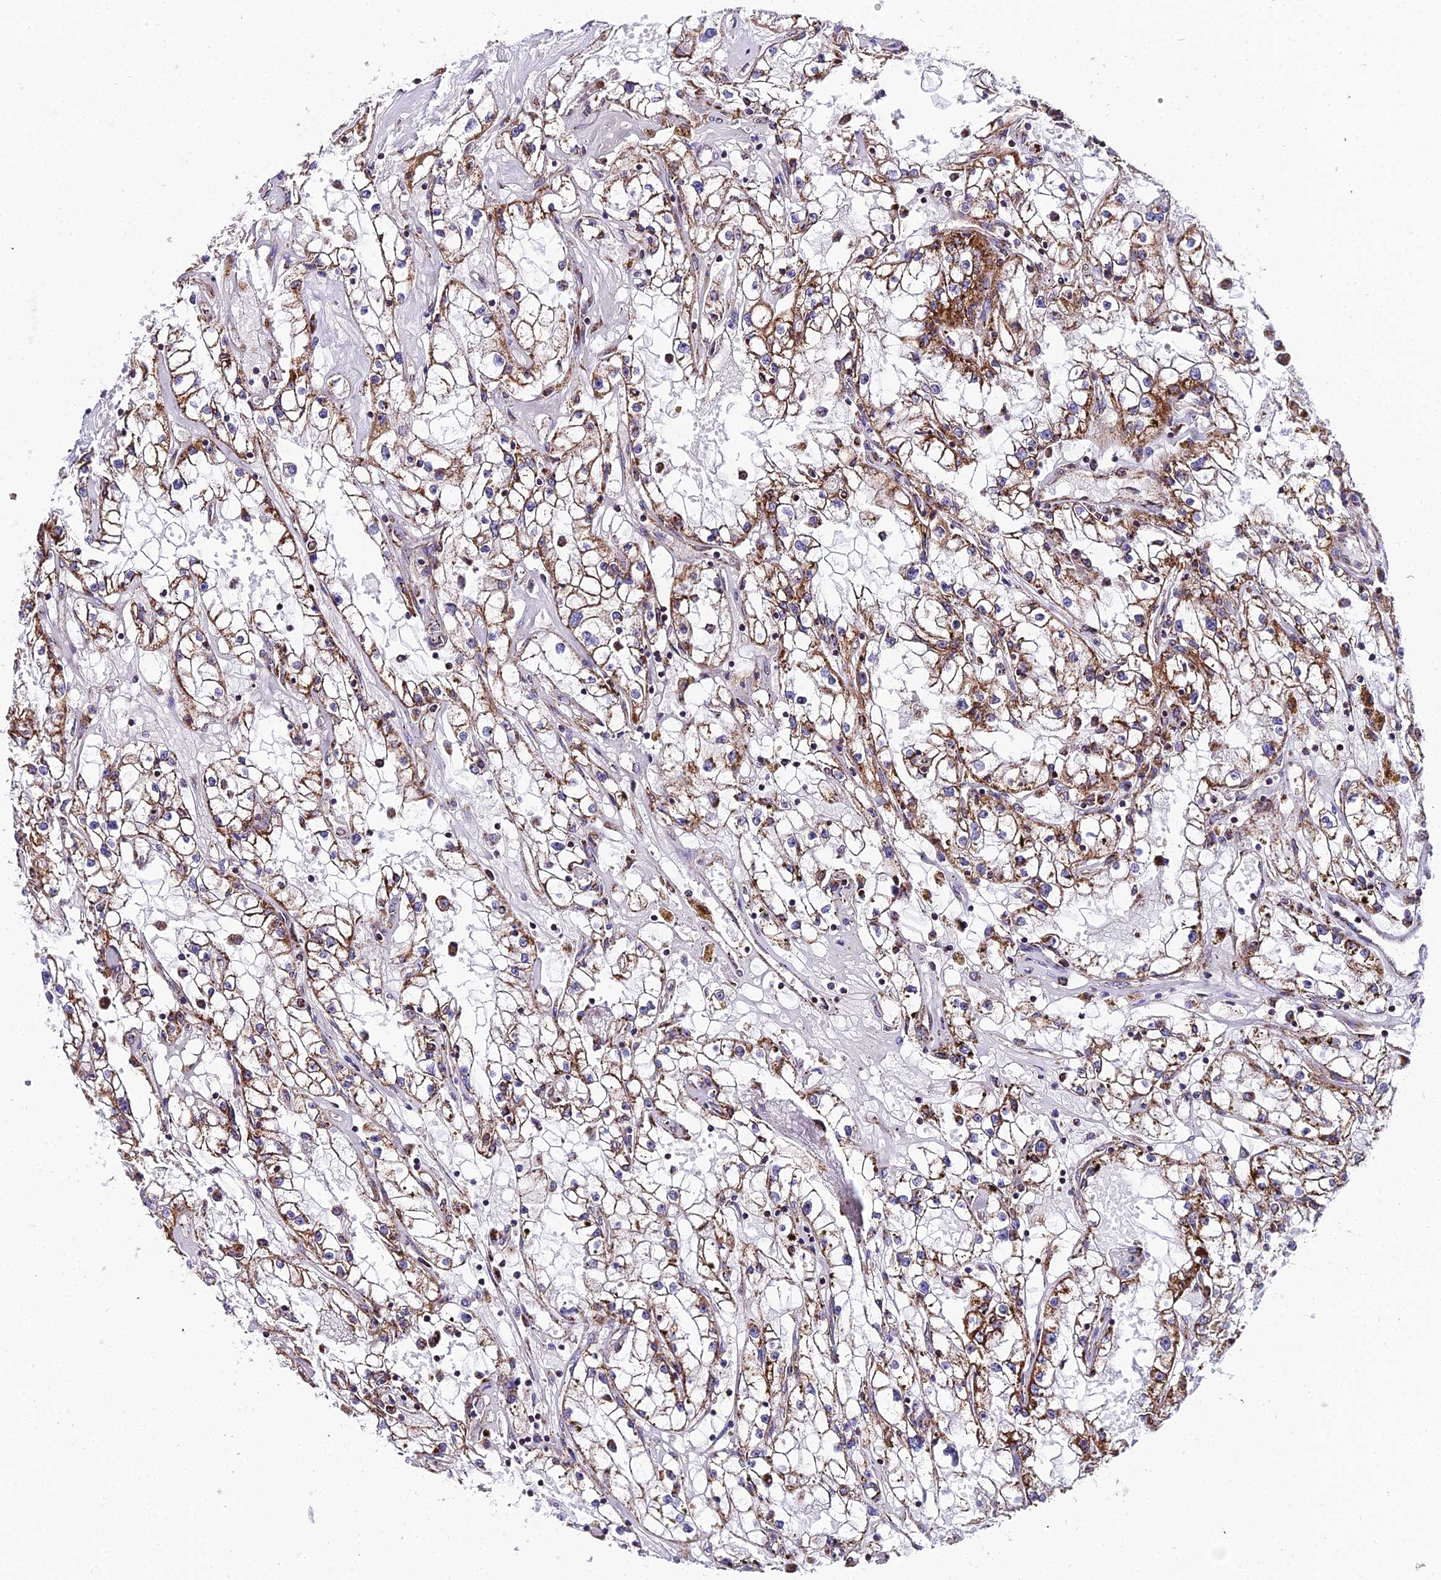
{"staining": {"intensity": "strong", "quantity": "<25%", "location": "cytoplasmic/membranous"}, "tissue": "renal cancer", "cell_type": "Tumor cells", "image_type": "cancer", "snomed": [{"axis": "morphology", "description": "Adenocarcinoma, NOS"}, {"axis": "topography", "description": "Kidney"}], "caption": "About <25% of tumor cells in renal adenocarcinoma reveal strong cytoplasmic/membranous protein staining as visualized by brown immunohistochemical staining.", "gene": "PSMD2", "patient": {"sex": "male", "age": 56}}